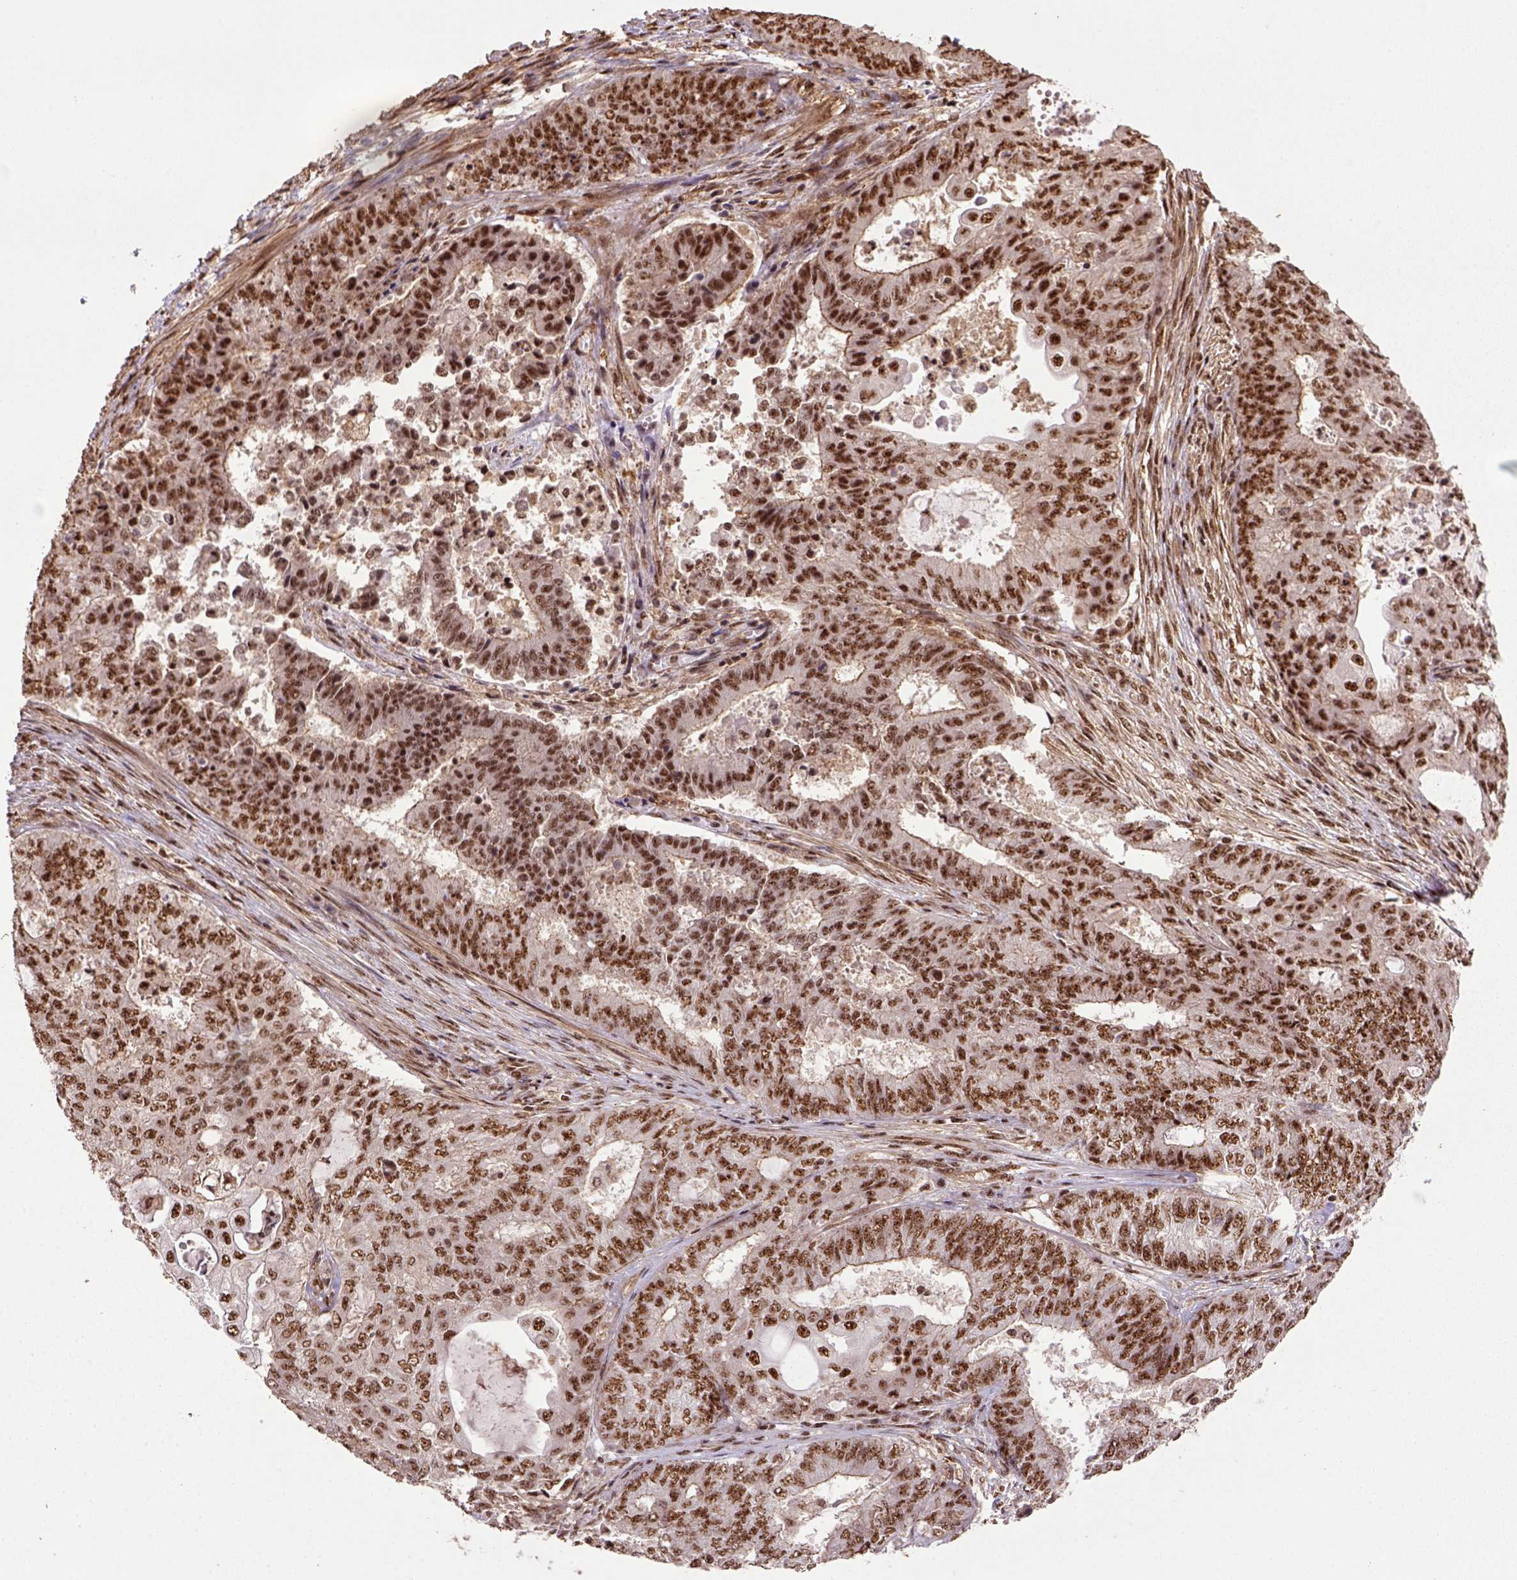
{"staining": {"intensity": "moderate", "quantity": ">75%", "location": "nuclear"}, "tissue": "endometrial cancer", "cell_type": "Tumor cells", "image_type": "cancer", "snomed": [{"axis": "morphology", "description": "Adenocarcinoma, NOS"}, {"axis": "topography", "description": "Endometrium"}], "caption": "An IHC micrograph of neoplastic tissue is shown. Protein staining in brown highlights moderate nuclear positivity in endometrial adenocarcinoma within tumor cells. (DAB IHC, brown staining for protein, blue staining for nuclei).", "gene": "PPIG", "patient": {"sex": "female", "age": 62}}